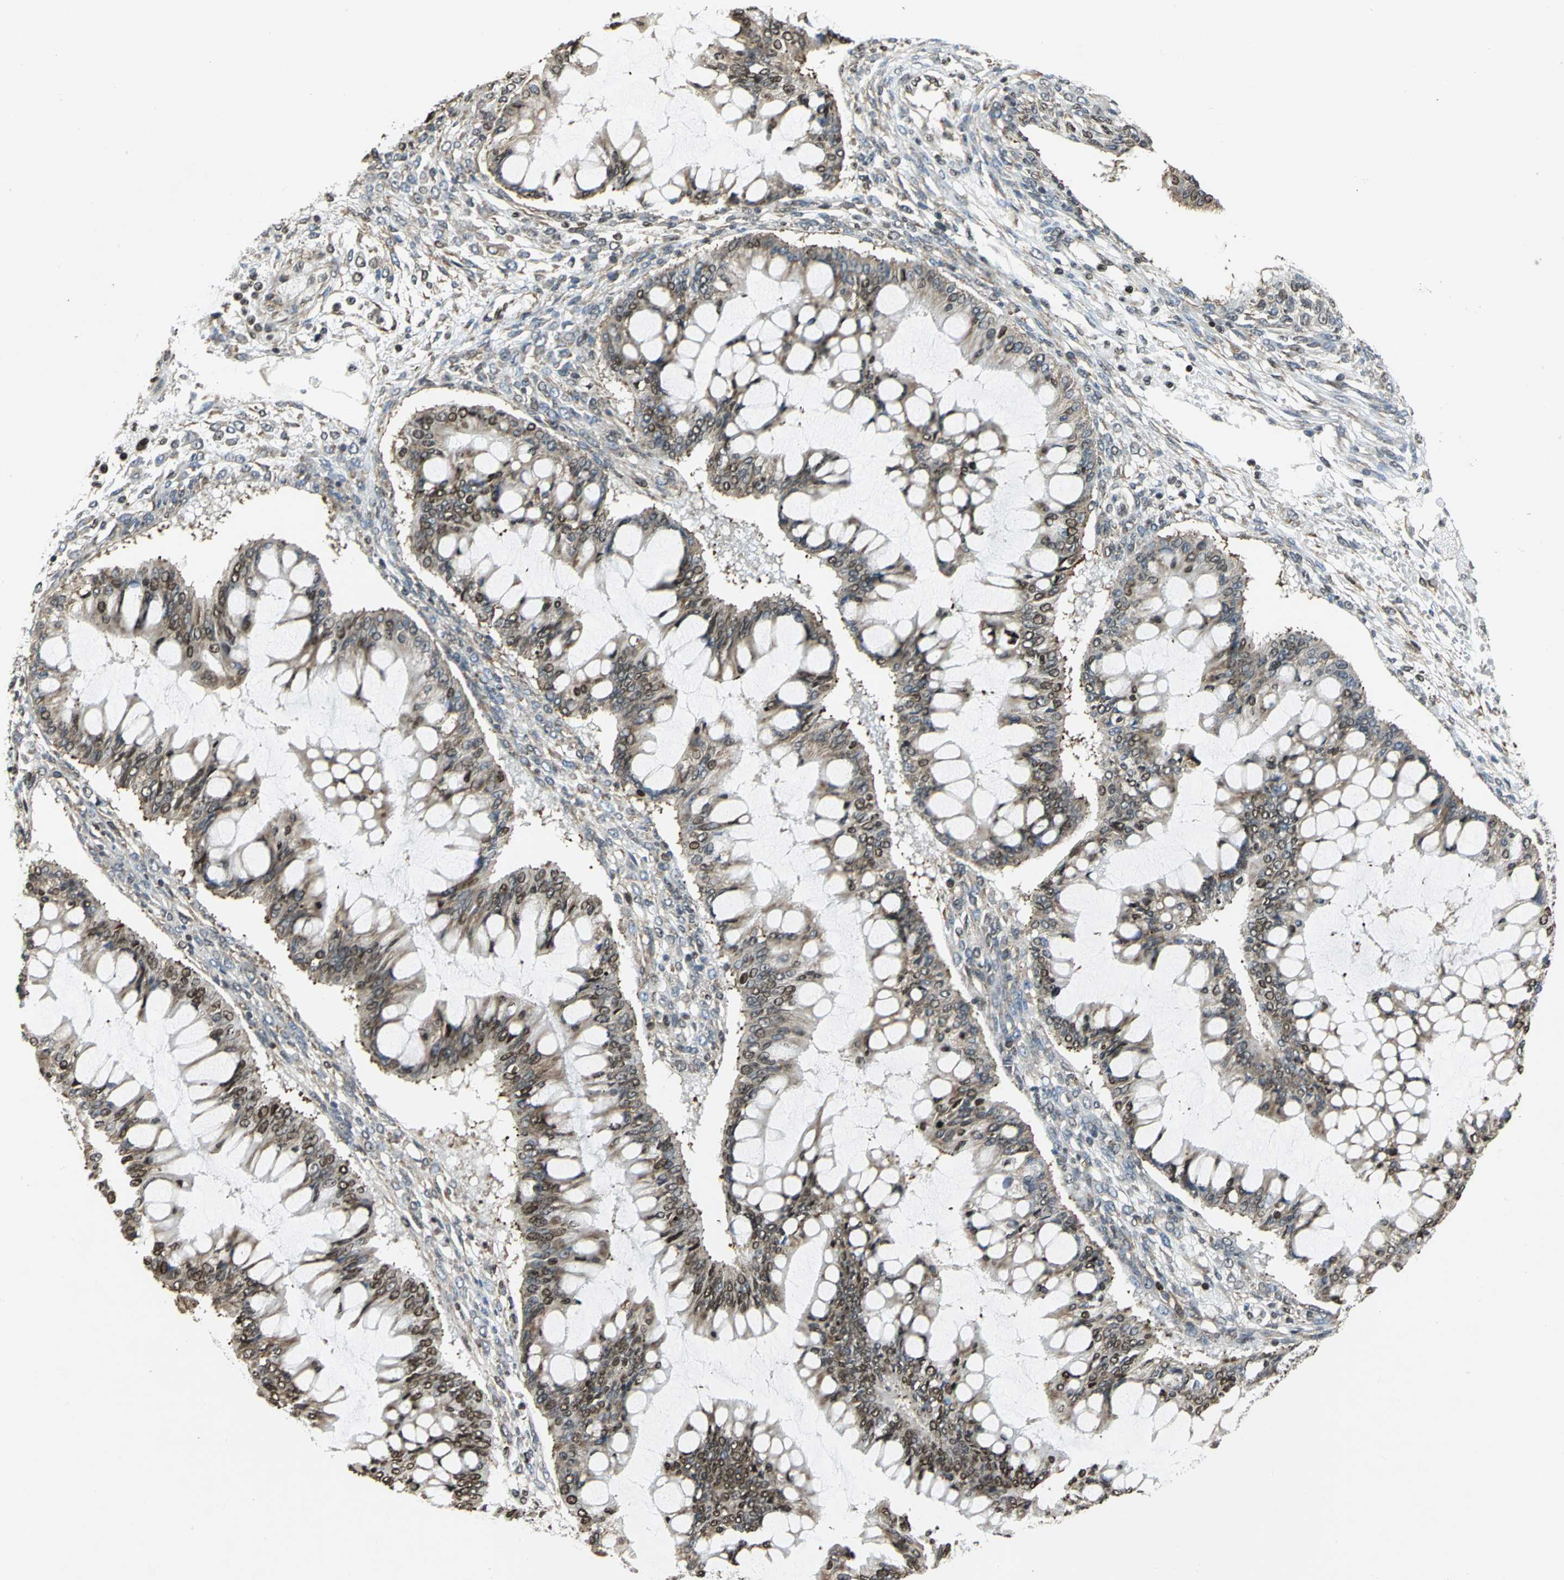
{"staining": {"intensity": "strong", "quantity": ">75%", "location": "cytoplasmic/membranous,nuclear"}, "tissue": "ovarian cancer", "cell_type": "Tumor cells", "image_type": "cancer", "snomed": [{"axis": "morphology", "description": "Cystadenocarcinoma, mucinous, NOS"}, {"axis": "topography", "description": "Ovary"}], "caption": "Ovarian mucinous cystadenocarcinoma stained for a protein (brown) shows strong cytoplasmic/membranous and nuclear positive positivity in approximately >75% of tumor cells.", "gene": "HMGB1", "patient": {"sex": "female", "age": 73}}